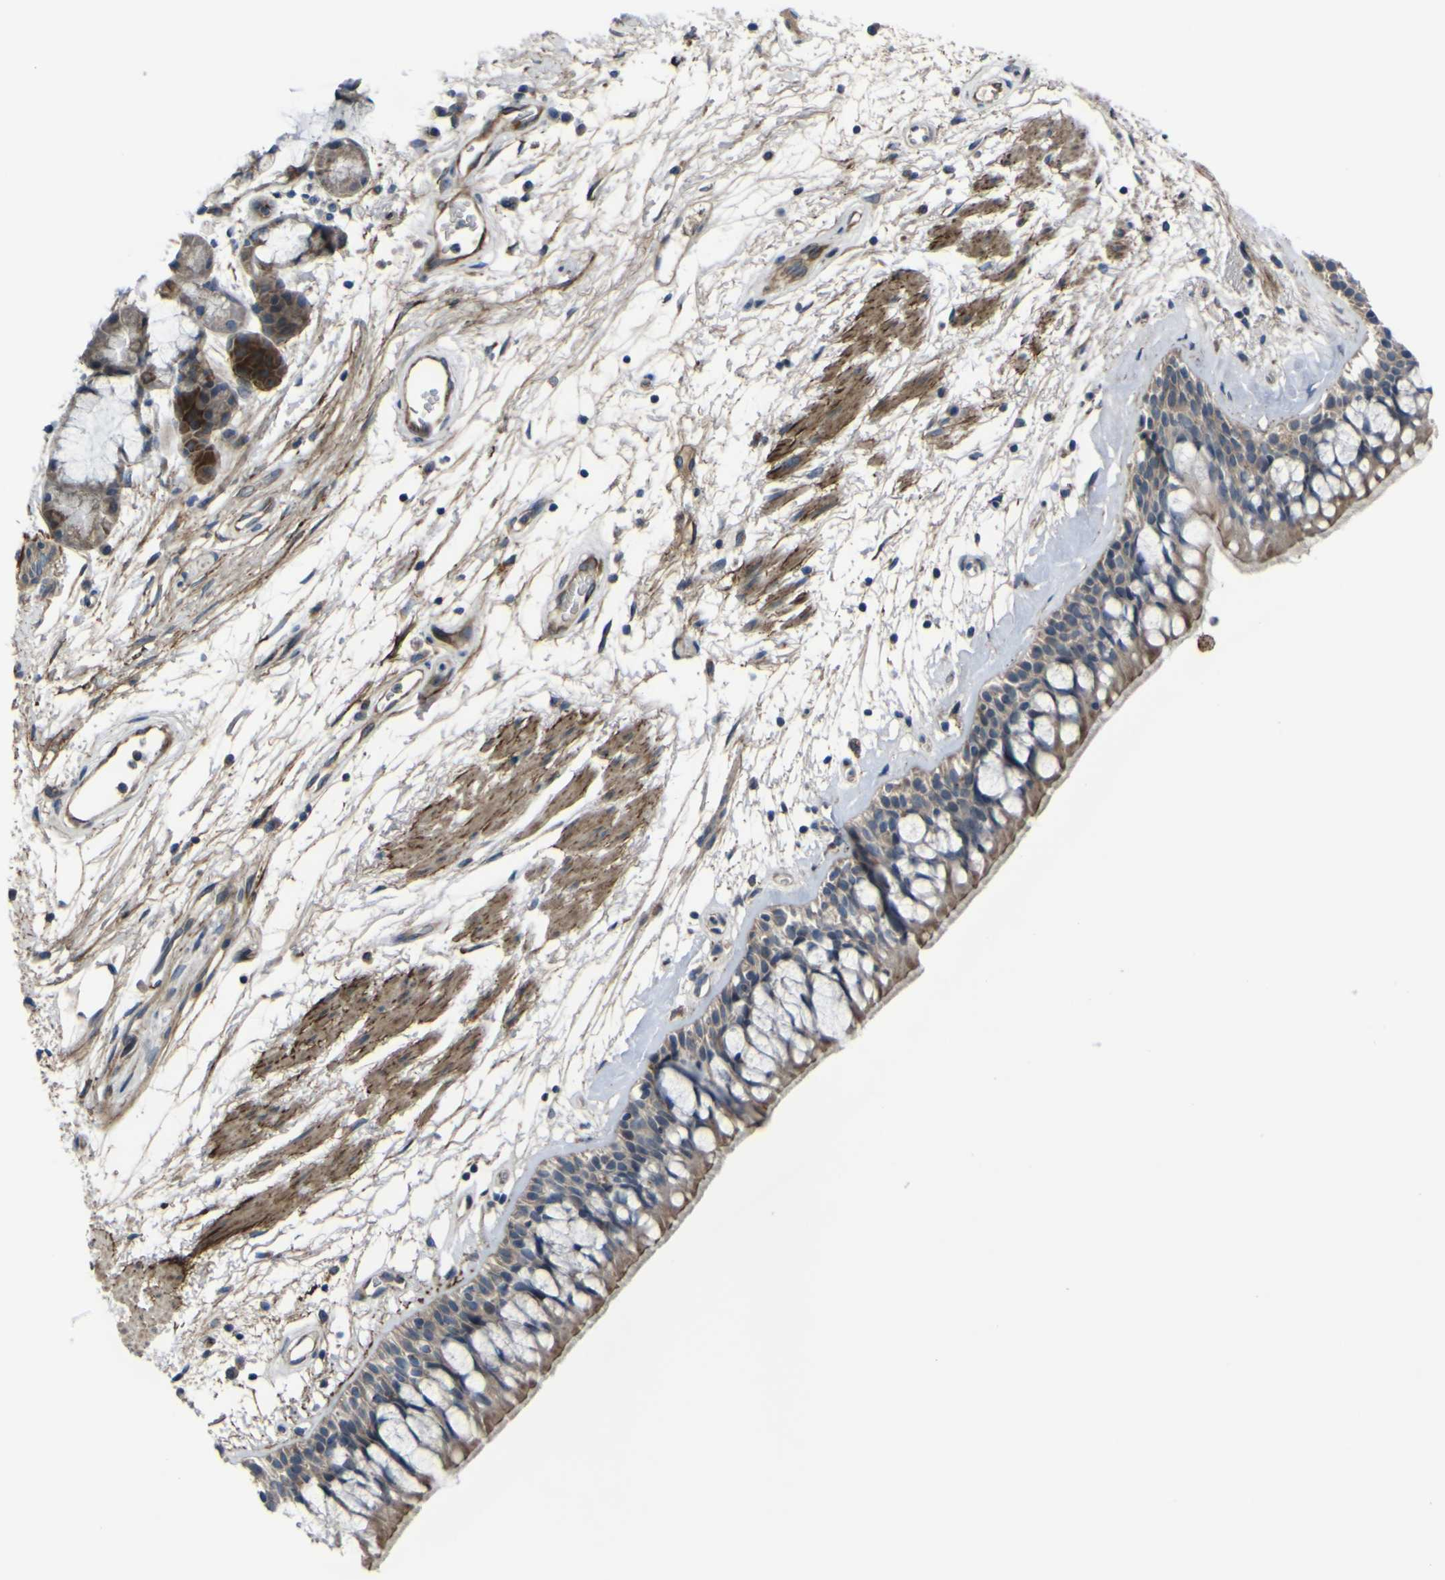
{"staining": {"intensity": "moderate", "quantity": ">75%", "location": "cytoplasmic/membranous"}, "tissue": "bronchus", "cell_type": "Respiratory epithelial cells", "image_type": "normal", "snomed": [{"axis": "morphology", "description": "Normal tissue, NOS"}, {"axis": "morphology", "description": "Adenocarcinoma, NOS"}, {"axis": "topography", "description": "Bronchus"}, {"axis": "topography", "description": "Lung"}], "caption": "This image reveals IHC staining of unremarkable bronchus, with medium moderate cytoplasmic/membranous positivity in about >75% of respiratory epithelial cells.", "gene": "GPLD1", "patient": {"sex": "female", "age": 54}}